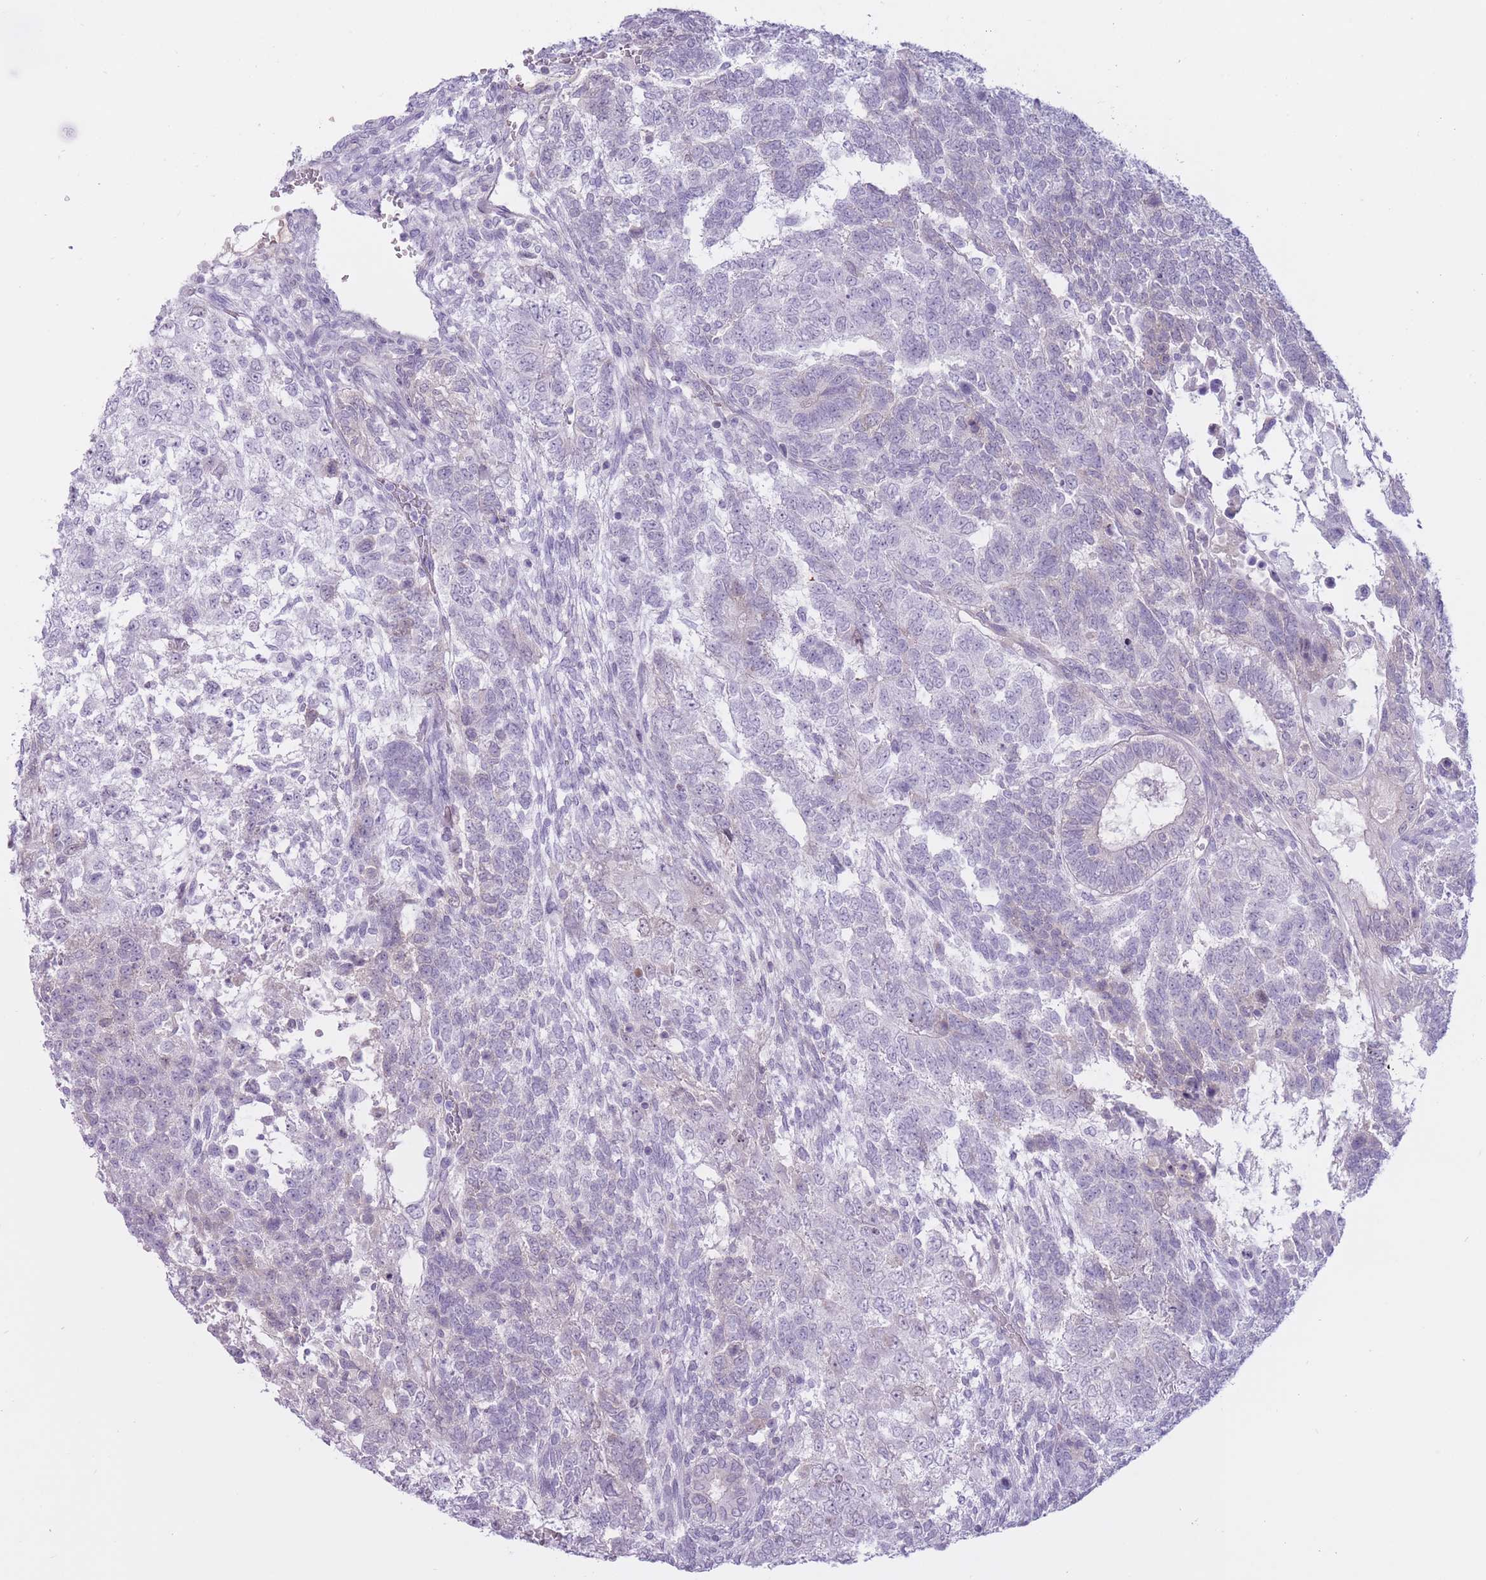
{"staining": {"intensity": "negative", "quantity": "none", "location": "none"}, "tissue": "testis cancer", "cell_type": "Tumor cells", "image_type": "cancer", "snomed": [{"axis": "morphology", "description": "Carcinoma, Embryonal, NOS"}, {"axis": "topography", "description": "Testis"}], "caption": "Immunohistochemistry image of human testis cancer (embryonal carcinoma) stained for a protein (brown), which displays no staining in tumor cells.", "gene": "PNMA3", "patient": {"sex": "male", "age": 23}}